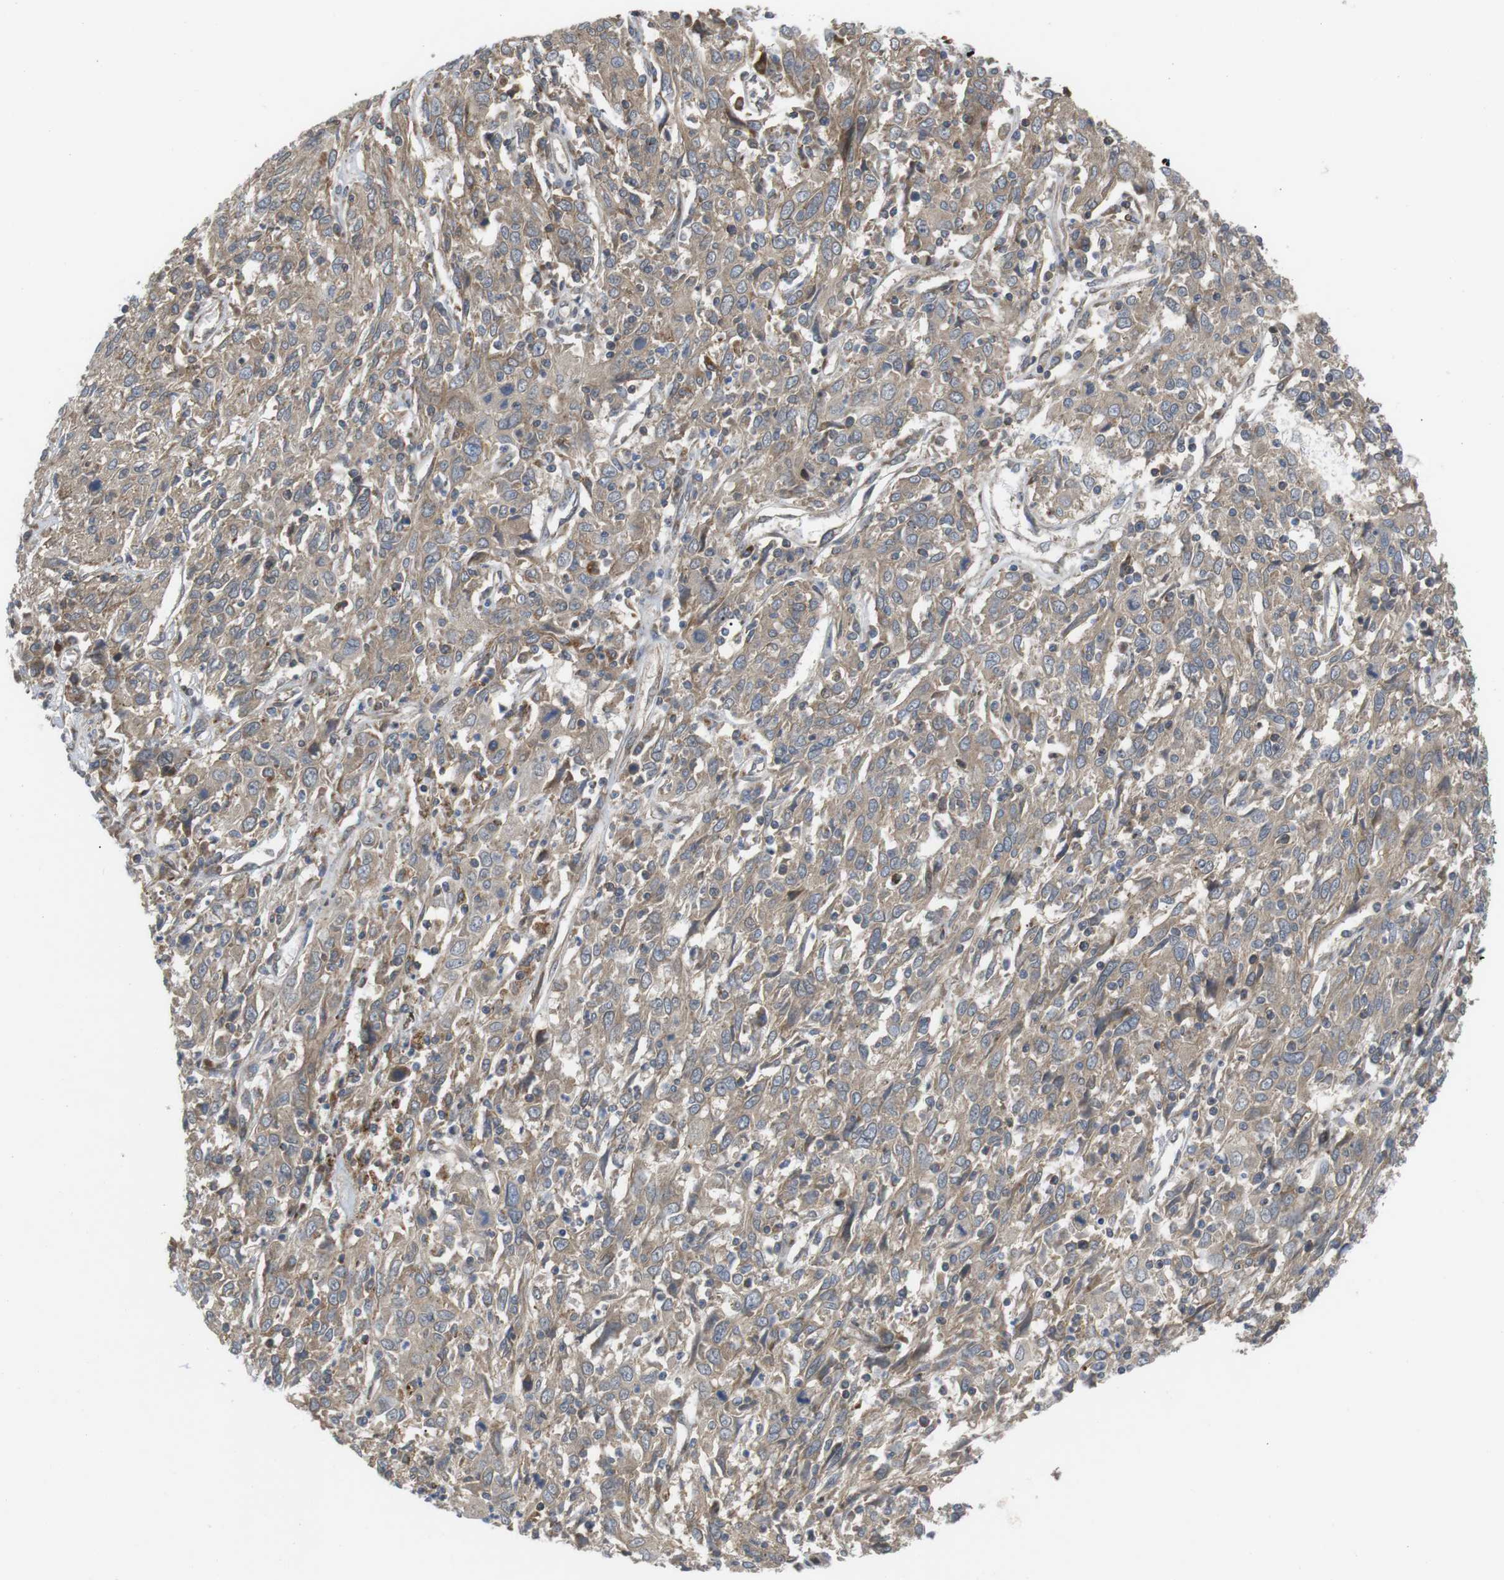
{"staining": {"intensity": "weak", "quantity": ">75%", "location": "cytoplasmic/membranous"}, "tissue": "cervical cancer", "cell_type": "Tumor cells", "image_type": "cancer", "snomed": [{"axis": "morphology", "description": "Squamous cell carcinoma, NOS"}, {"axis": "topography", "description": "Cervix"}], "caption": "This histopathology image exhibits immunohistochemistry (IHC) staining of human cervical cancer, with low weak cytoplasmic/membranous expression in about >75% of tumor cells.", "gene": "KANK2", "patient": {"sex": "female", "age": 46}}